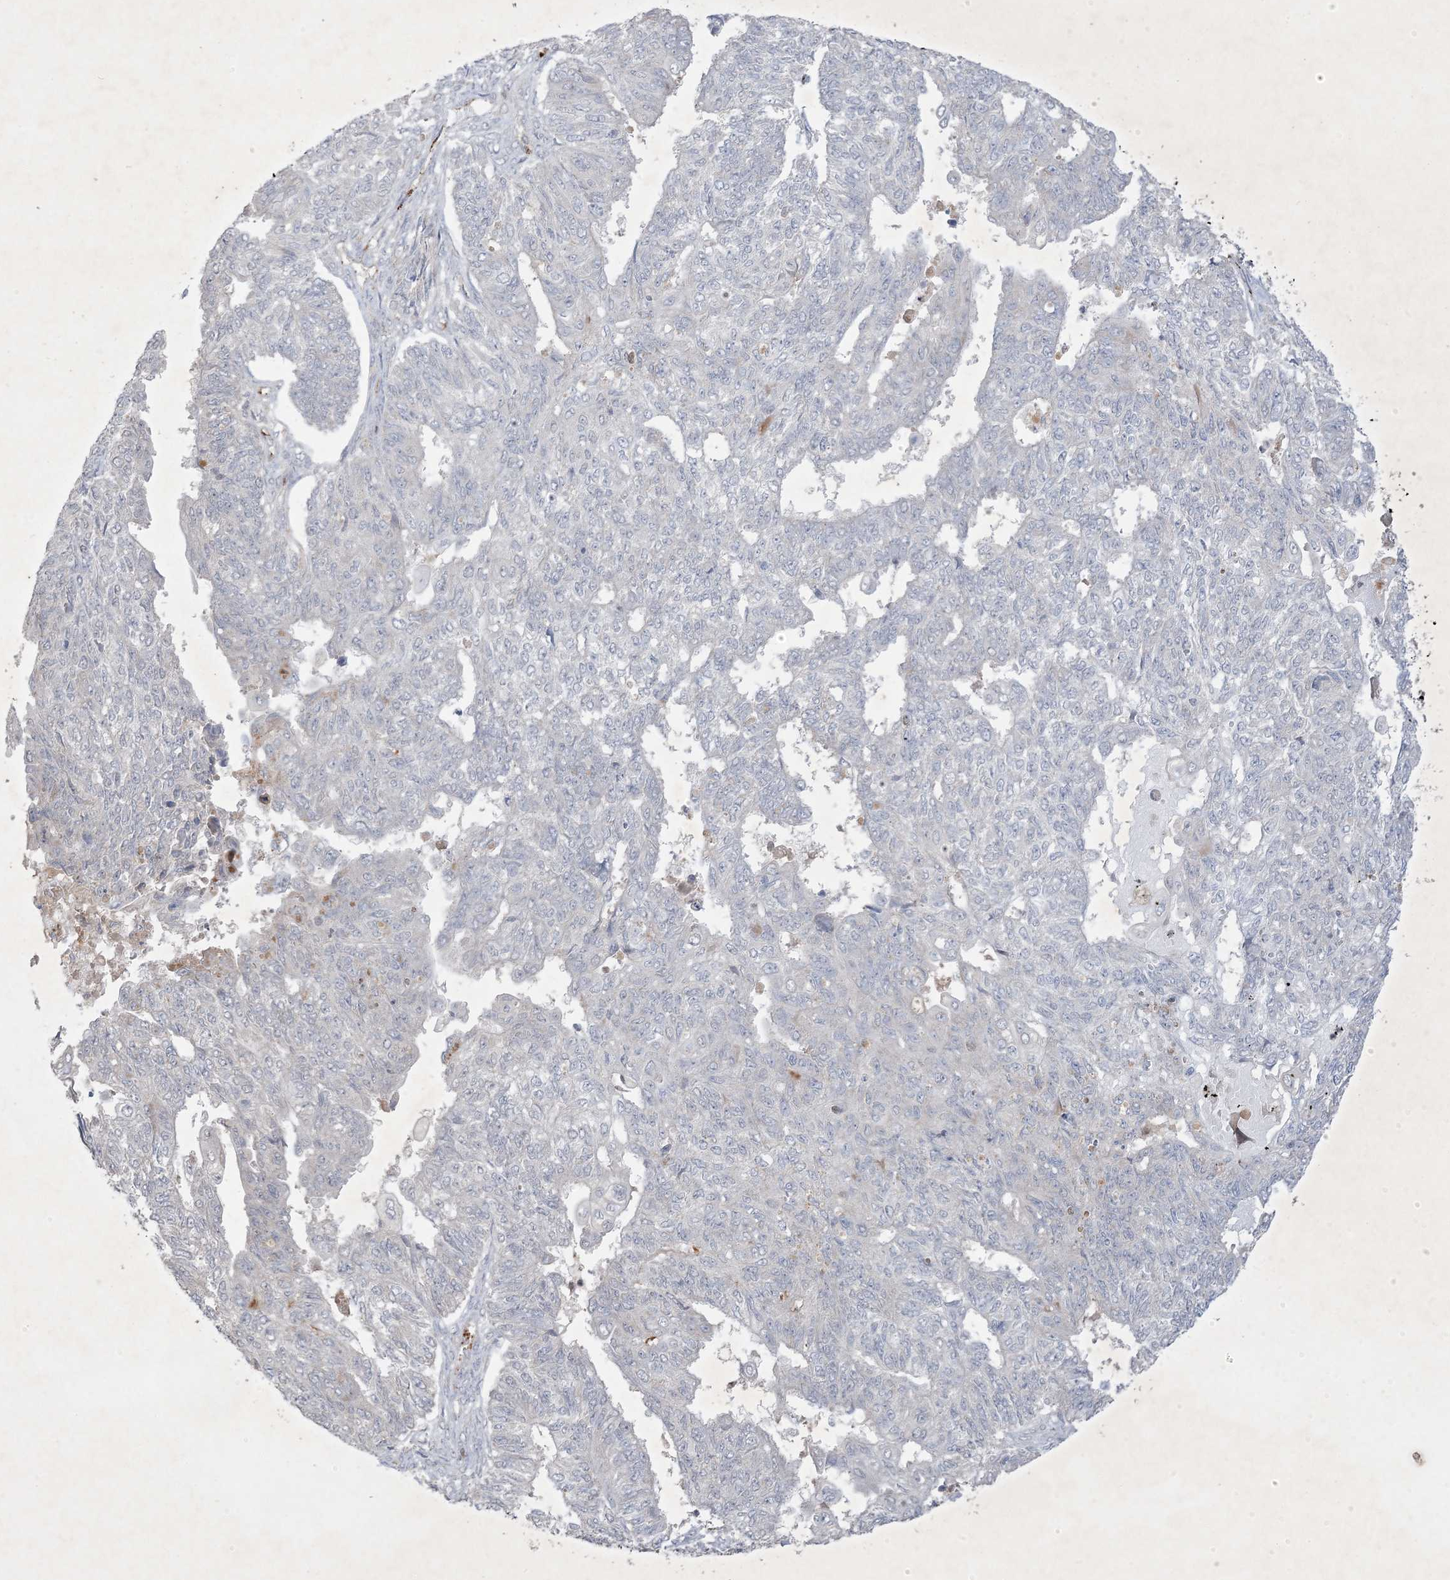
{"staining": {"intensity": "negative", "quantity": "none", "location": "none"}, "tissue": "endometrial cancer", "cell_type": "Tumor cells", "image_type": "cancer", "snomed": [{"axis": "morphology", "description": "Adenocarcinoma, NOS"}, {"axis": "topography", "description": "Endometrium"}], "caption": "There is no significant expression in tumor cells of endometrial cancer (adenocarcinoma).", "gene": "PRSS36", "patient": {"sex": "female", "age": 32}}